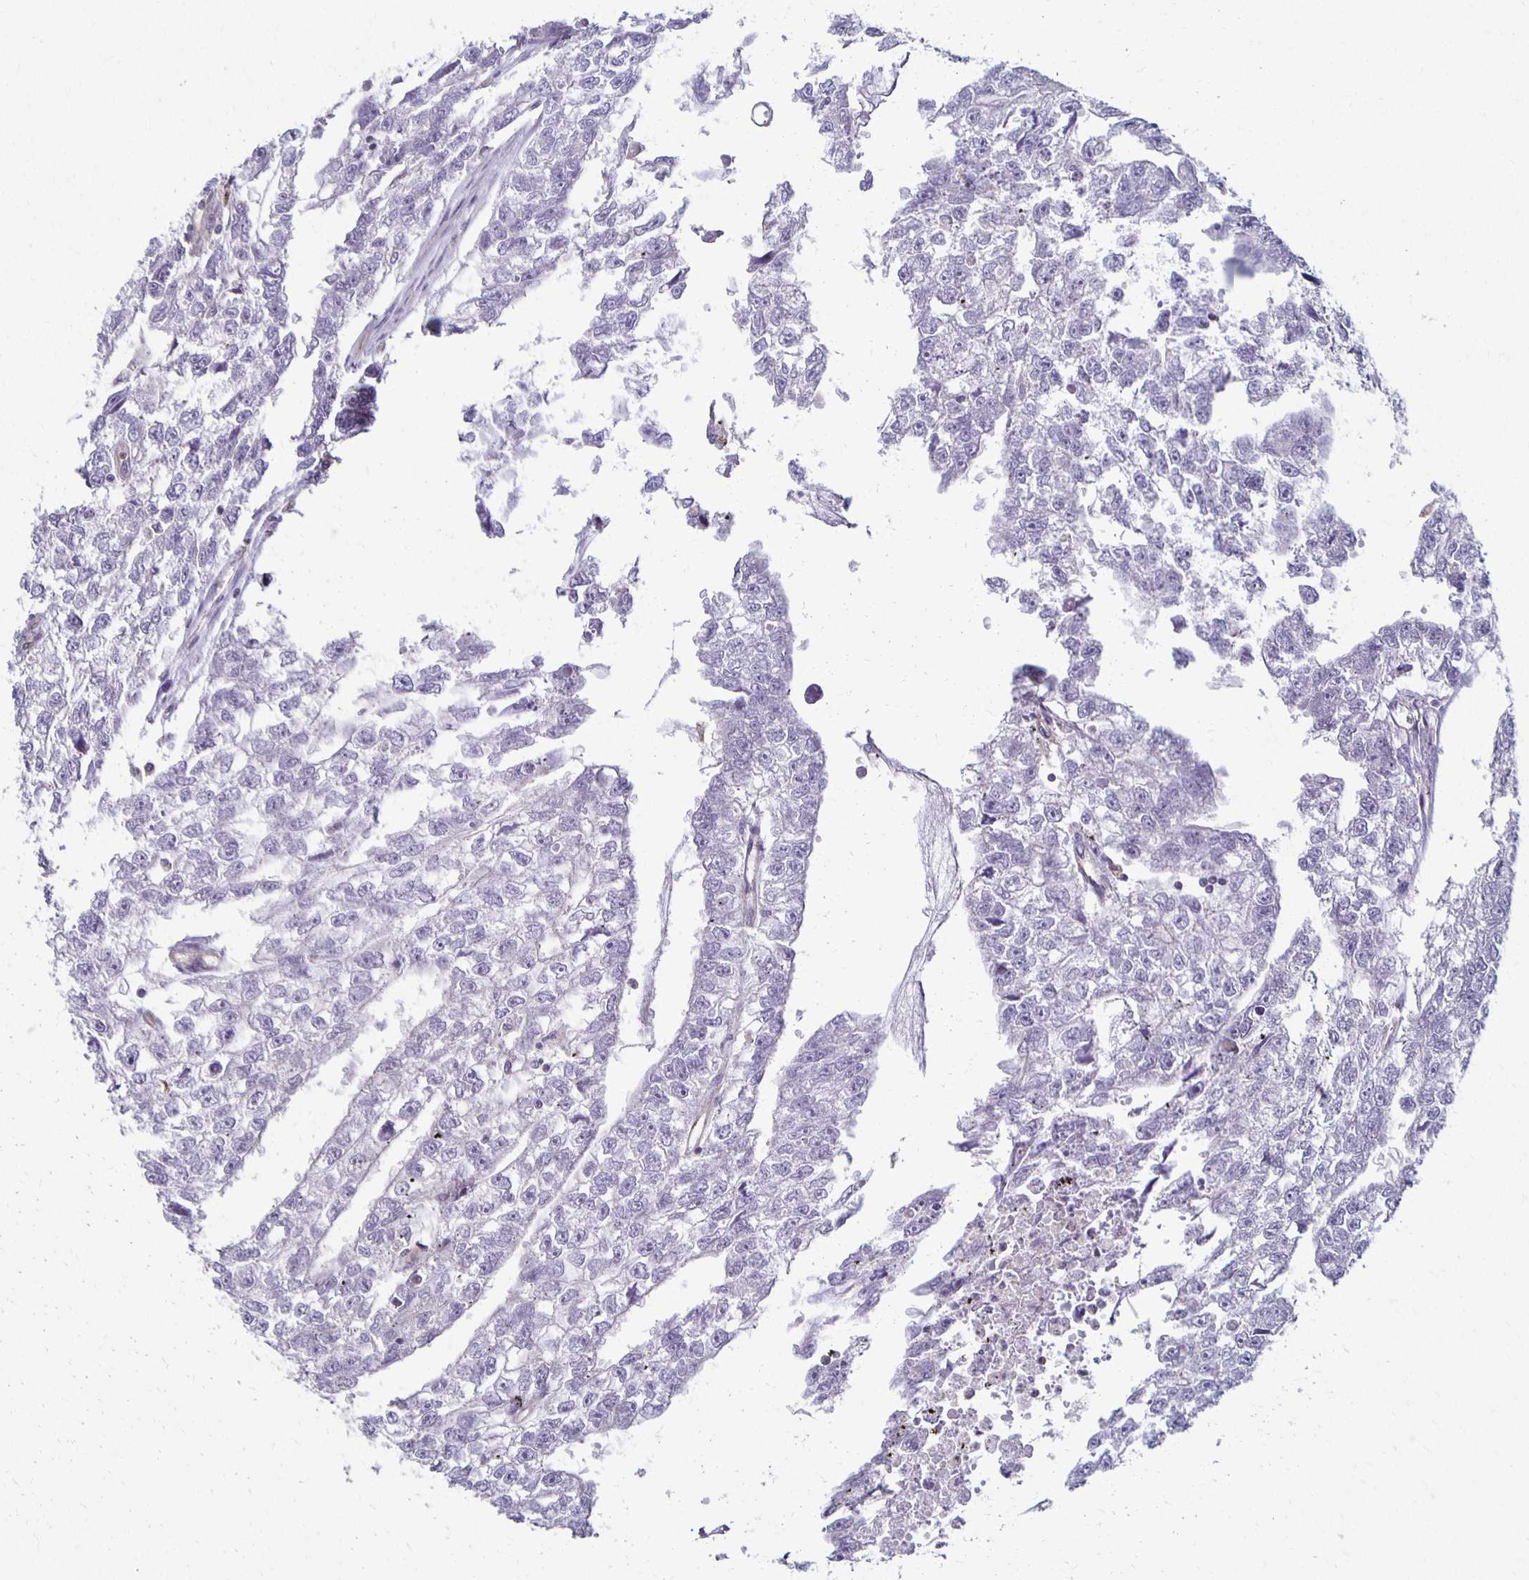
{"staining": {"intensity": "negative", "quantity": "none", "location": "none"}, "tissue": "testis cancer", "cell_type": "Tumor cells", "image_type": "cancer", "snomed": [{"axis": "morphology", "description": "Carcinoma, Embryonal, NOS"}, {"axis": "morphology", "description": "Teratoma, malignant, NOS"}, {"axis": "topography", "description": "Testis"}], "caption": "Tumor cells show no significant protein positivity in testis teratoma (malignant).", "gene": "GPX4", "patient": {"sex": "male", "age": 44}}